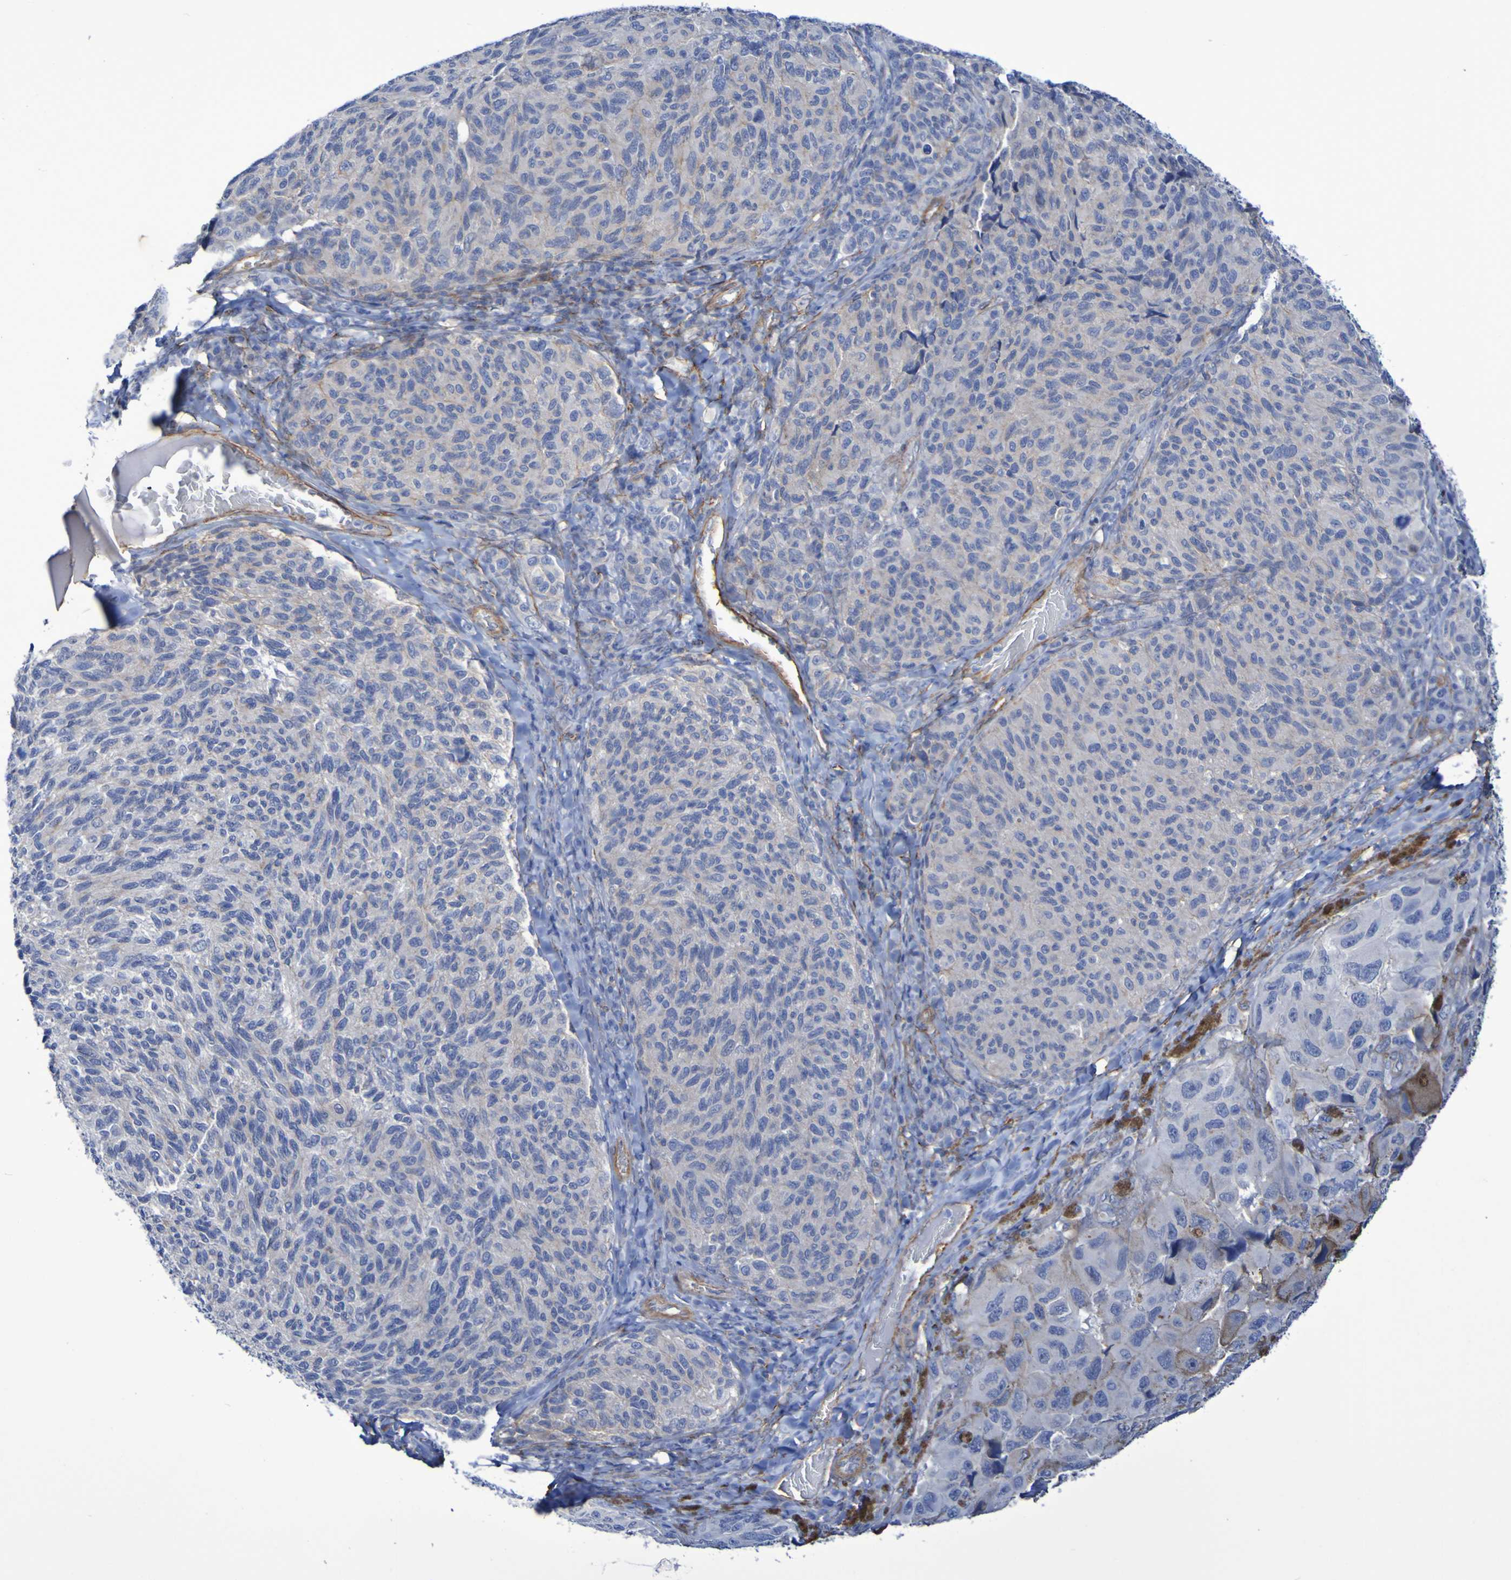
{"staining": {"intensity": "negative", "quantity": "none", "location": "none"}, "tissue": "melanoma", "cell_type": "Tumor cells", "image_type": "cancer", "snomed": [{"axis": "morphology", "description": "Malignant melanoma, NOS"}, {"axis": "topography", "description": "Skin"}], "caption": "This histopathology image is of malignant melanoma stained with IHC to label a protein in brown with the nuclei are counter-stained blue. There is no expression in tumor cells. (DAB IHC with hematoxylin counter stain).", "gene": "LPP", "patient": {"sex": "female", "age": 73}}